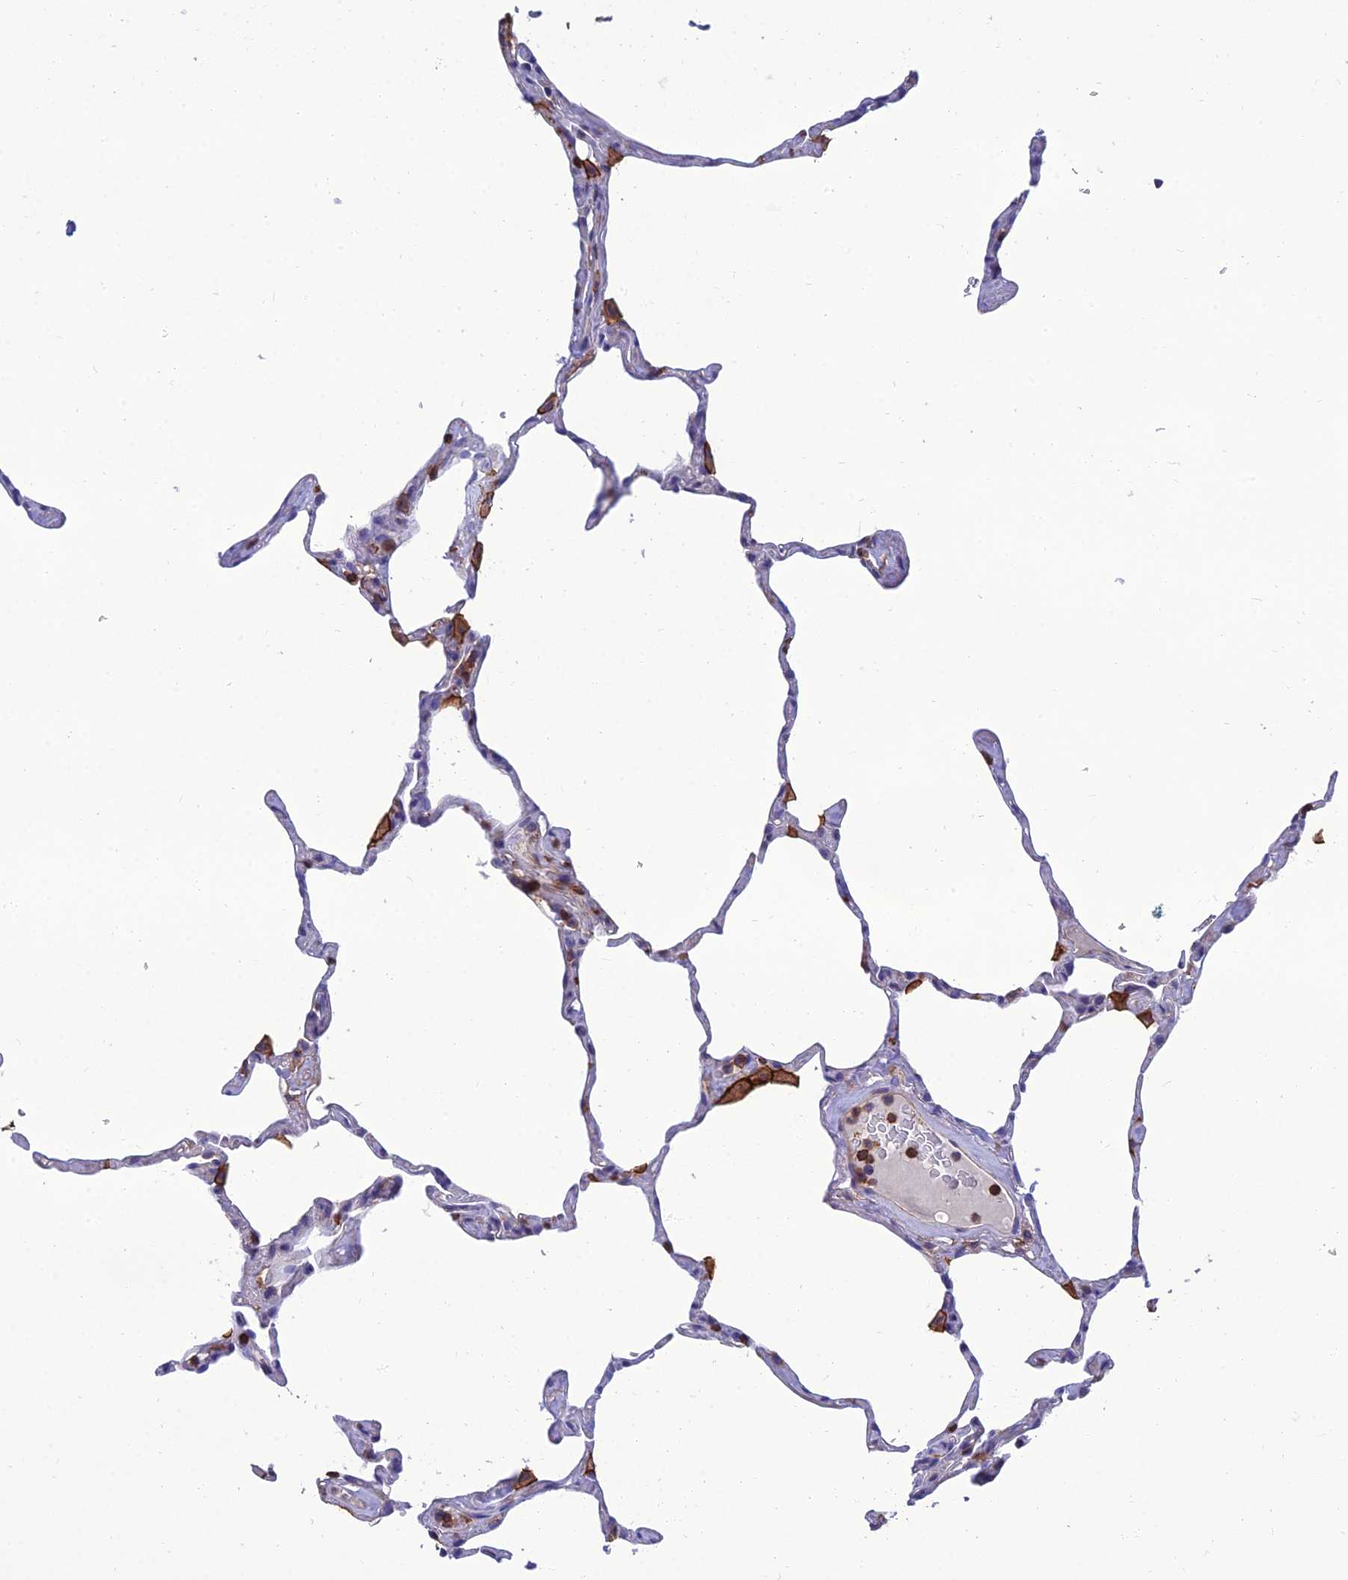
{"staining": {"intensity": "negative", "quantity": "none", "location": "none"}, "tissue": "lung", "cell_type": "Alveolar cells", "image_type": "normal", "snomed": [{"axis": "morphology", "description": "Normal tissue, NOS"}, {"axis": "topography", "description": "Lung"}], "caption": "The immunohistochemistry (IHC) micrograph has no significant positivity in alveolar cells of lung.", "gene": "PPP1R18", "patient": {"sex": "male", "age": 65}}